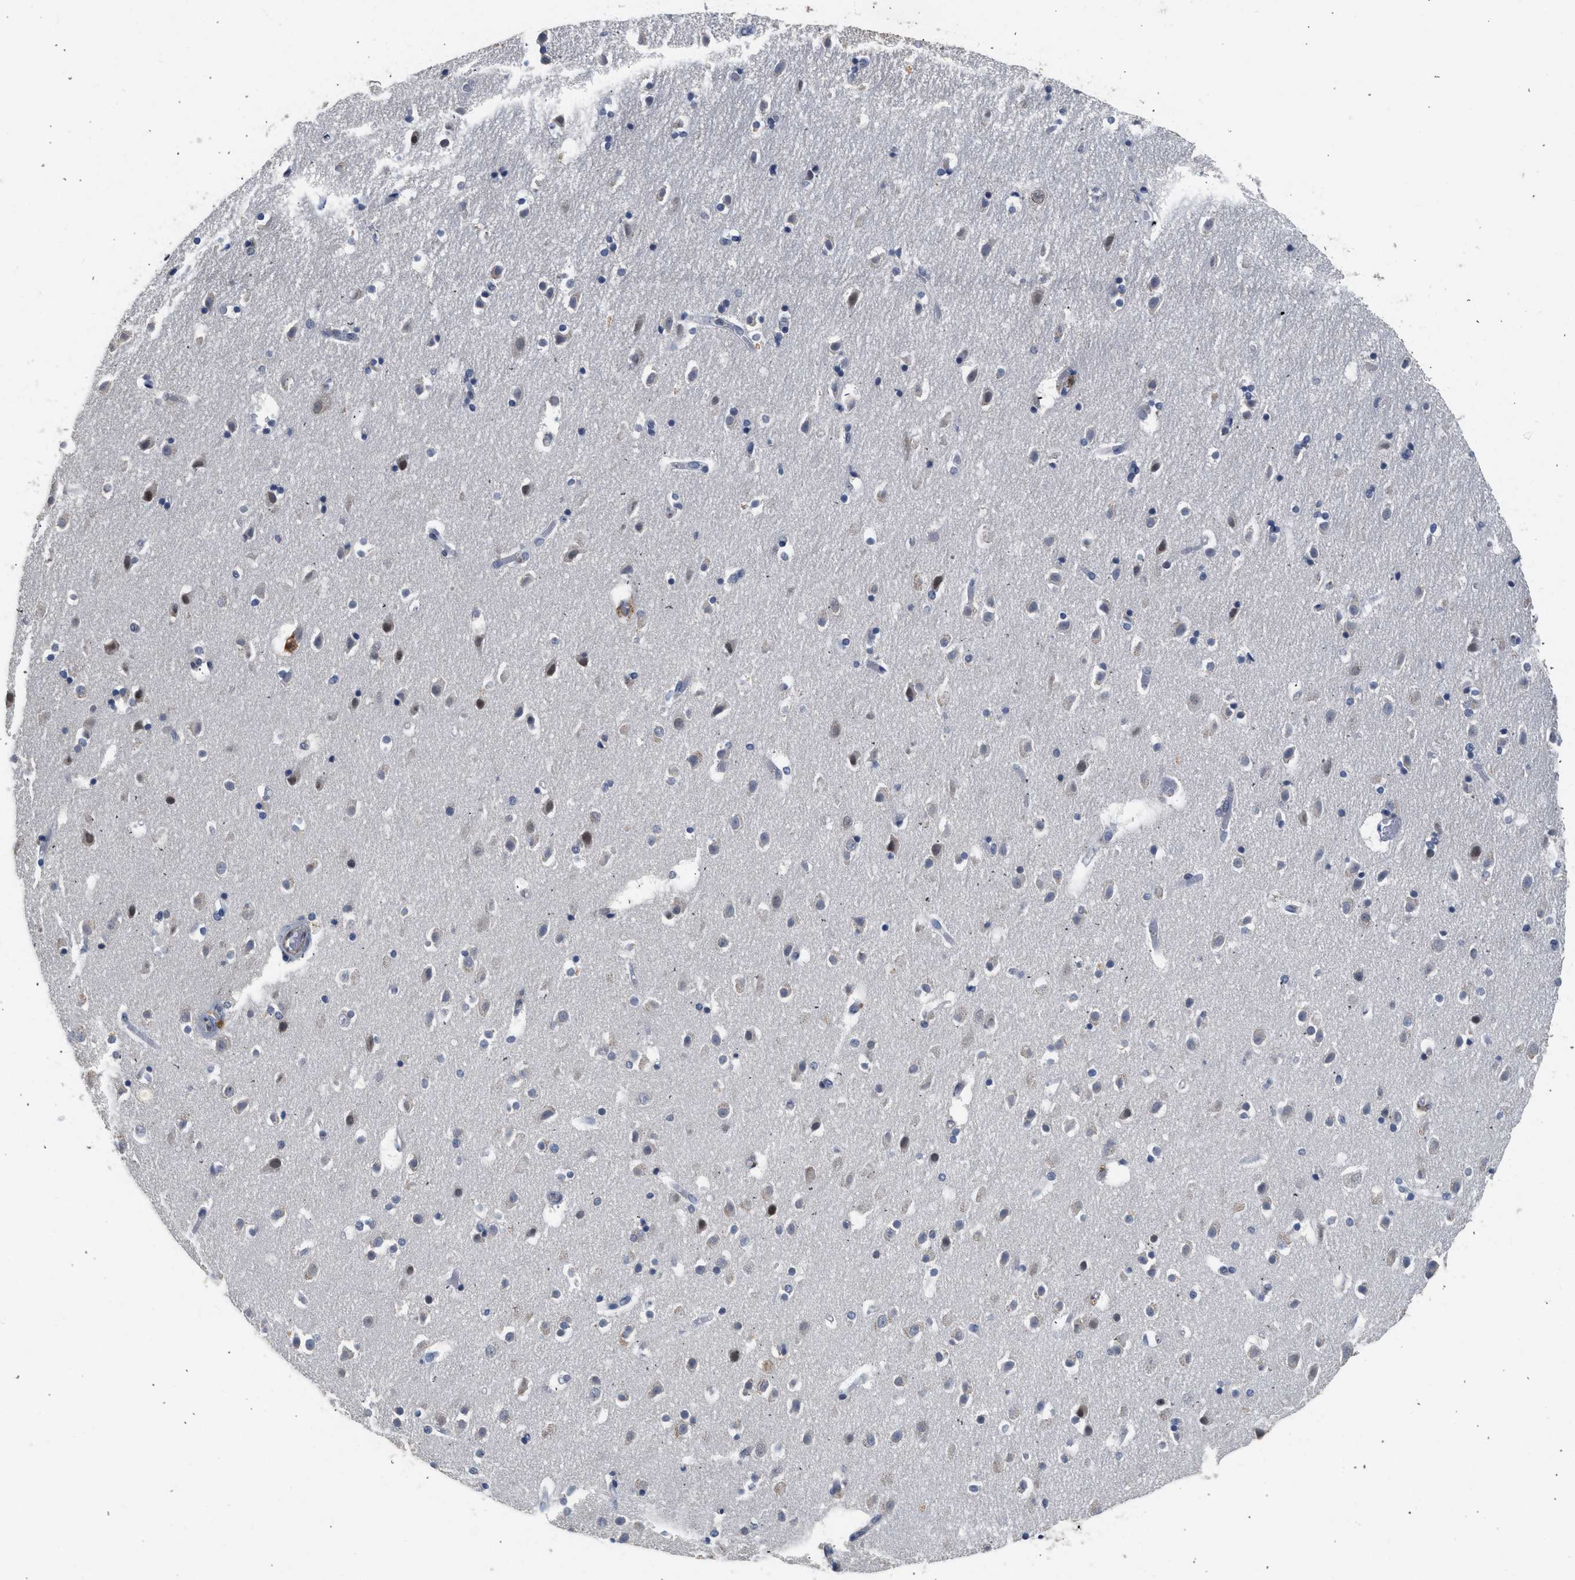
{"staining": {"intensity": "negative", "quantity": "none", "location": "none"}, "tissue": "hippocampus", "cell_type": "Glial cells", "image_type": "normal", "snomed": [{"axis": "morphology", "description": "Normal tissue, NOS"}, {"axis": "topography", "description": "Hippocampus"}], "caption": "This is an IHC image of unremarkable human hippocampus. There is no expression in glial cells.", "gene": "CSF3R", "patient": {"sex": "male", "age": 45}}